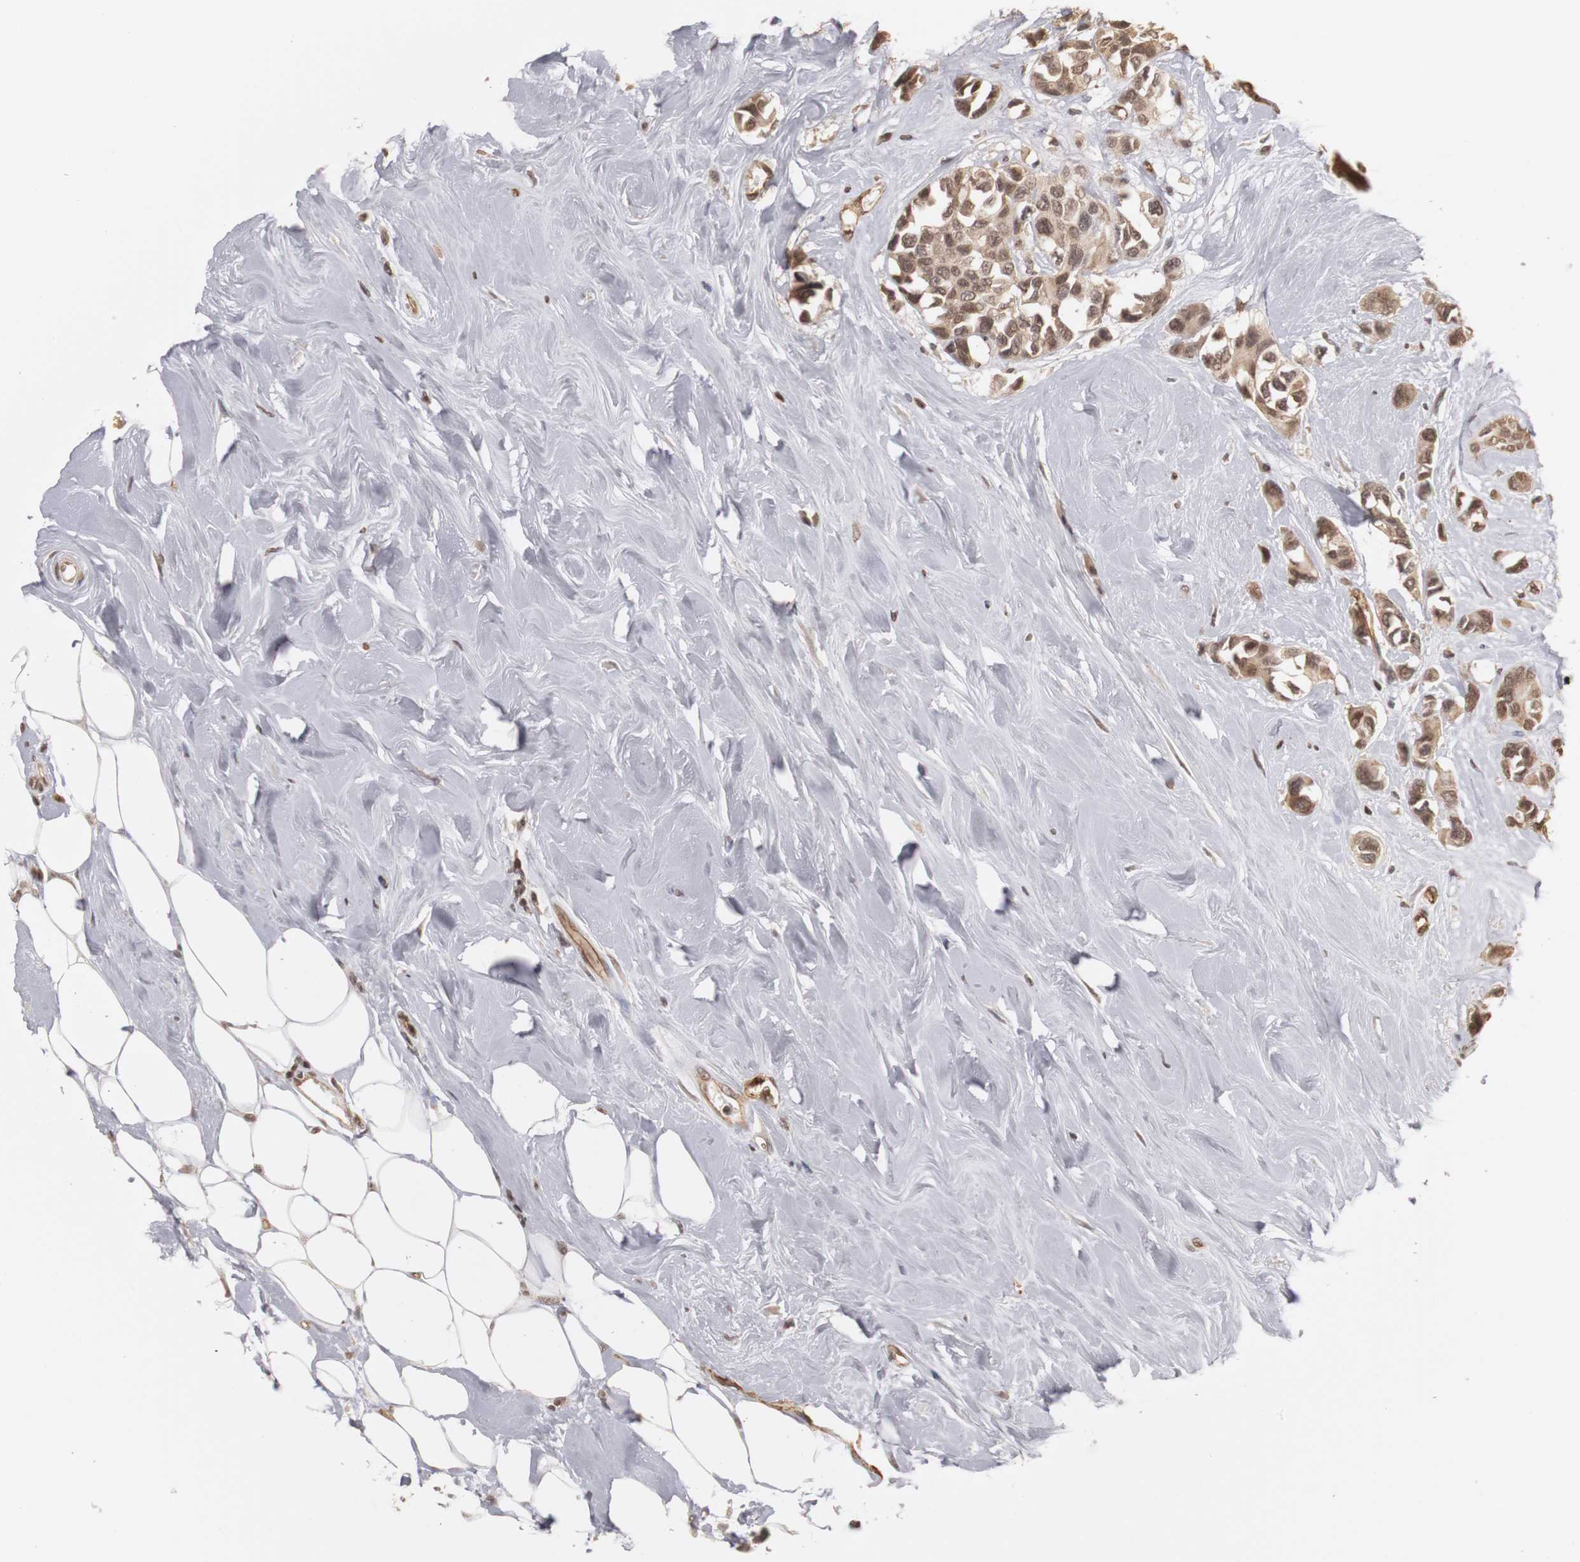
{"staining": {"intensity": "weak", "quantity": ">75%", "location": "cytoplasmic/membranous,nuclear"}, "tissue": "breast cancer", "cell_type": "Tumor cells", "image_type": "cancer", "snomed": [{"axis": "morphology", "description": "Duct carcinoma"}, {"axis": "topography", "description": "Breast"}], "caption": "The micrograph reveals a brown stain indicating the presence of a protein in the cytoplasmic/membranous and nuclear of tumor cells in breast cancer. (Stains: DAB (3,3'-diaminobenzidine) in brown, nuclei in blue, Microscopy: brightfield microscopy at high magnification).", "gene": "PLEKHA1", "patient": {"sex": "female", "age": 51}}